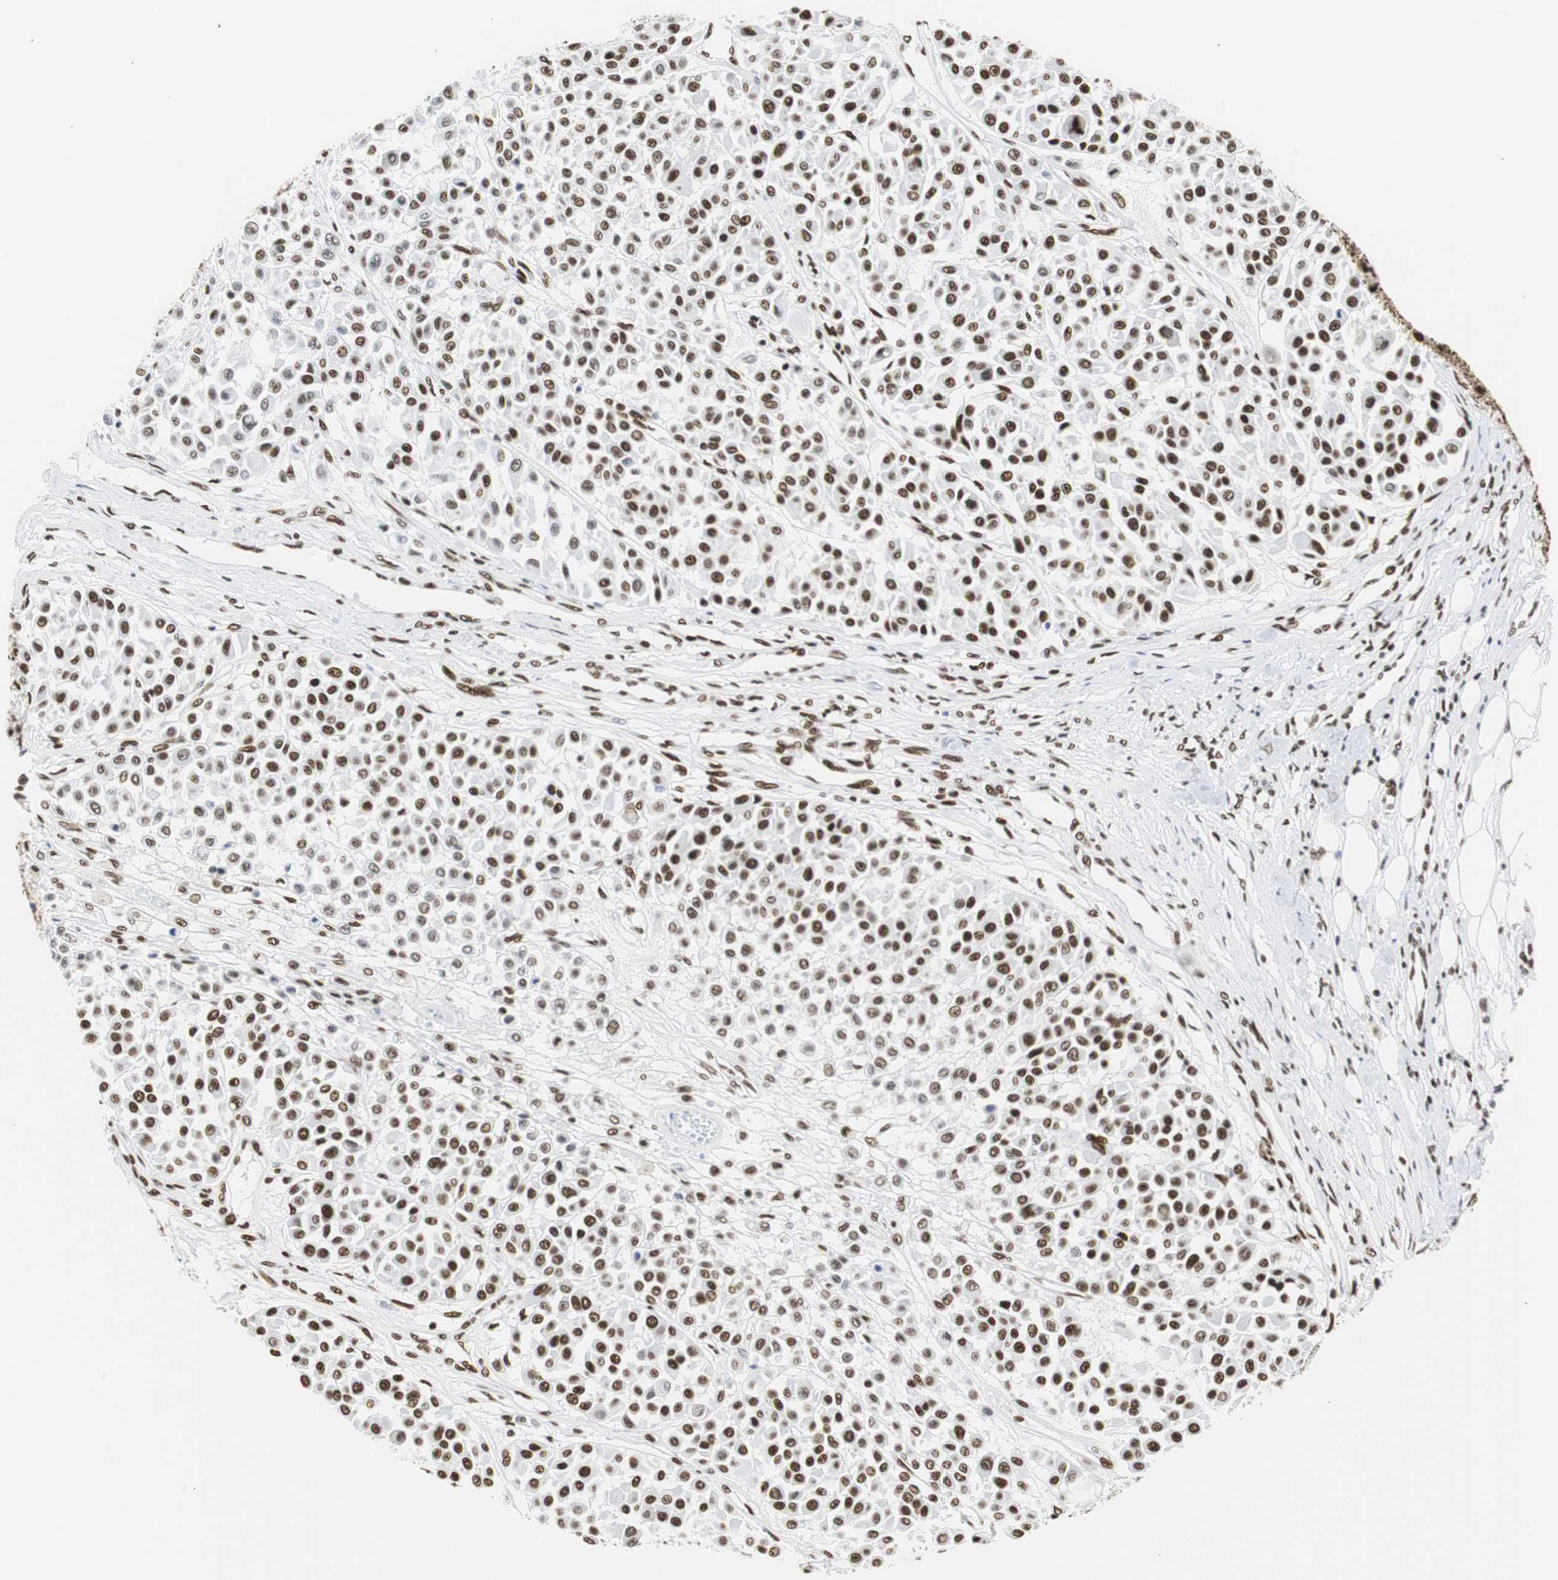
{"staining": {"intensity": "strong", "quantity": "25%-75%", "location": "nuclear"}, "tissue": "melanoma", "cell_type": "Tumor cells", "image_type": "cancer", "snomed": [{"axis": "morphology", "description": "Malignant melanoma, Metastatic site"}, {"axis": "topography", "description": "Soft tissue"}], "caption": "Immunohistochemistry (DAB) staining of human melanoma shows strong nuclear protein staining in approximately 25%-75% of tumor cells. Ihc stains the protein of interest in brown and the nuclei are stained blue.", "gene": "HNRNPH2", "patient": {"sex": "male", "age": 41}}